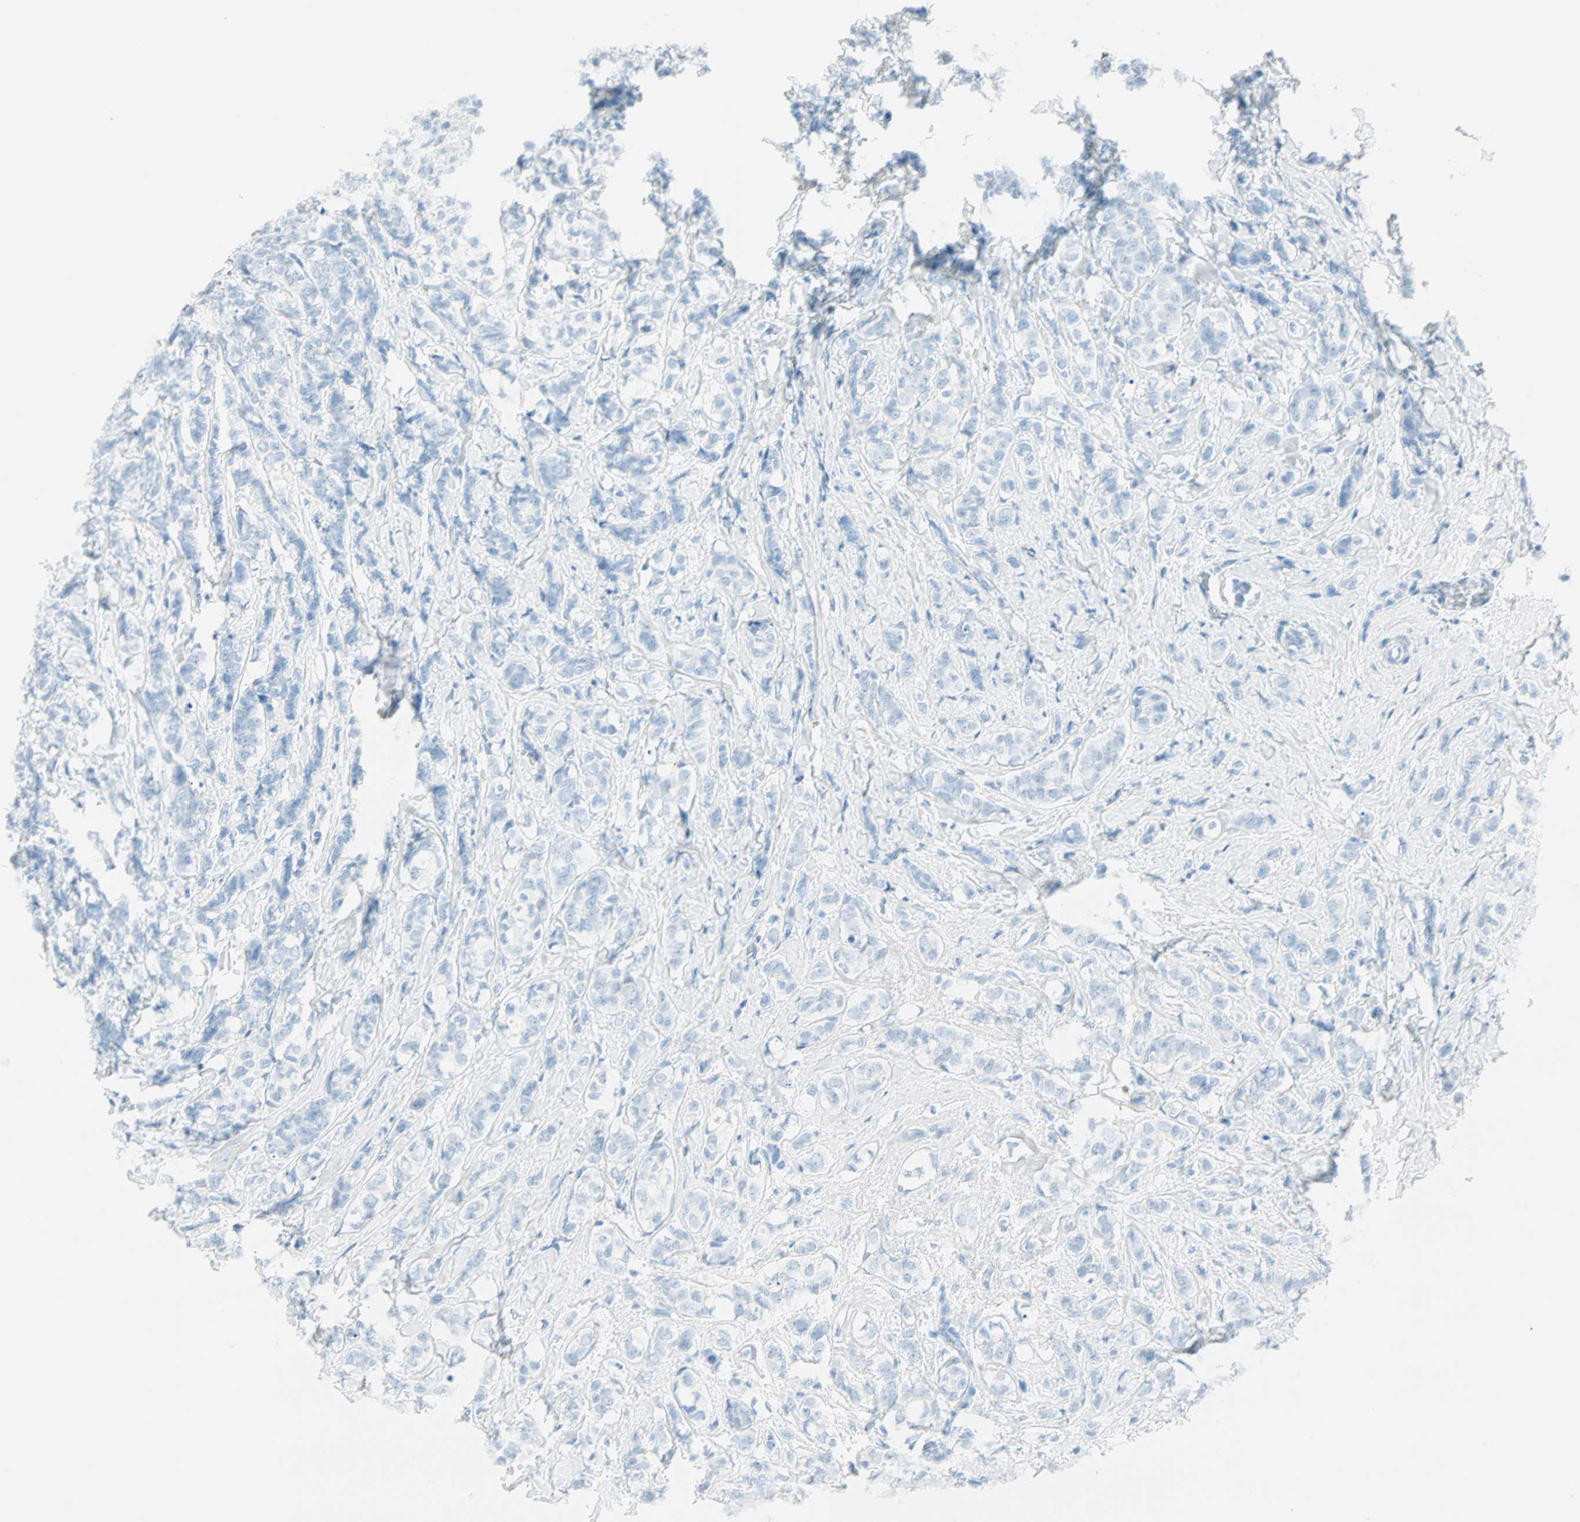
{"staining": {"intensity": "negative", "quantity": "none", "location": "none"}, "tissue": "breast cancer", "cell_type": "Tumor cells", "image_type": "cancer", "snomed": [{"axis": "morphology", "description": "Lobular carcinoma"}, {"axis": "topography", "description": "Breast"}], "caption": "This is an immunohistochemistry micrograph of breast cancer (lobular carcinoma). There is no expression in tumor cells.", "gene": "NES", "patient": {"sex": "female", "age": 60}}